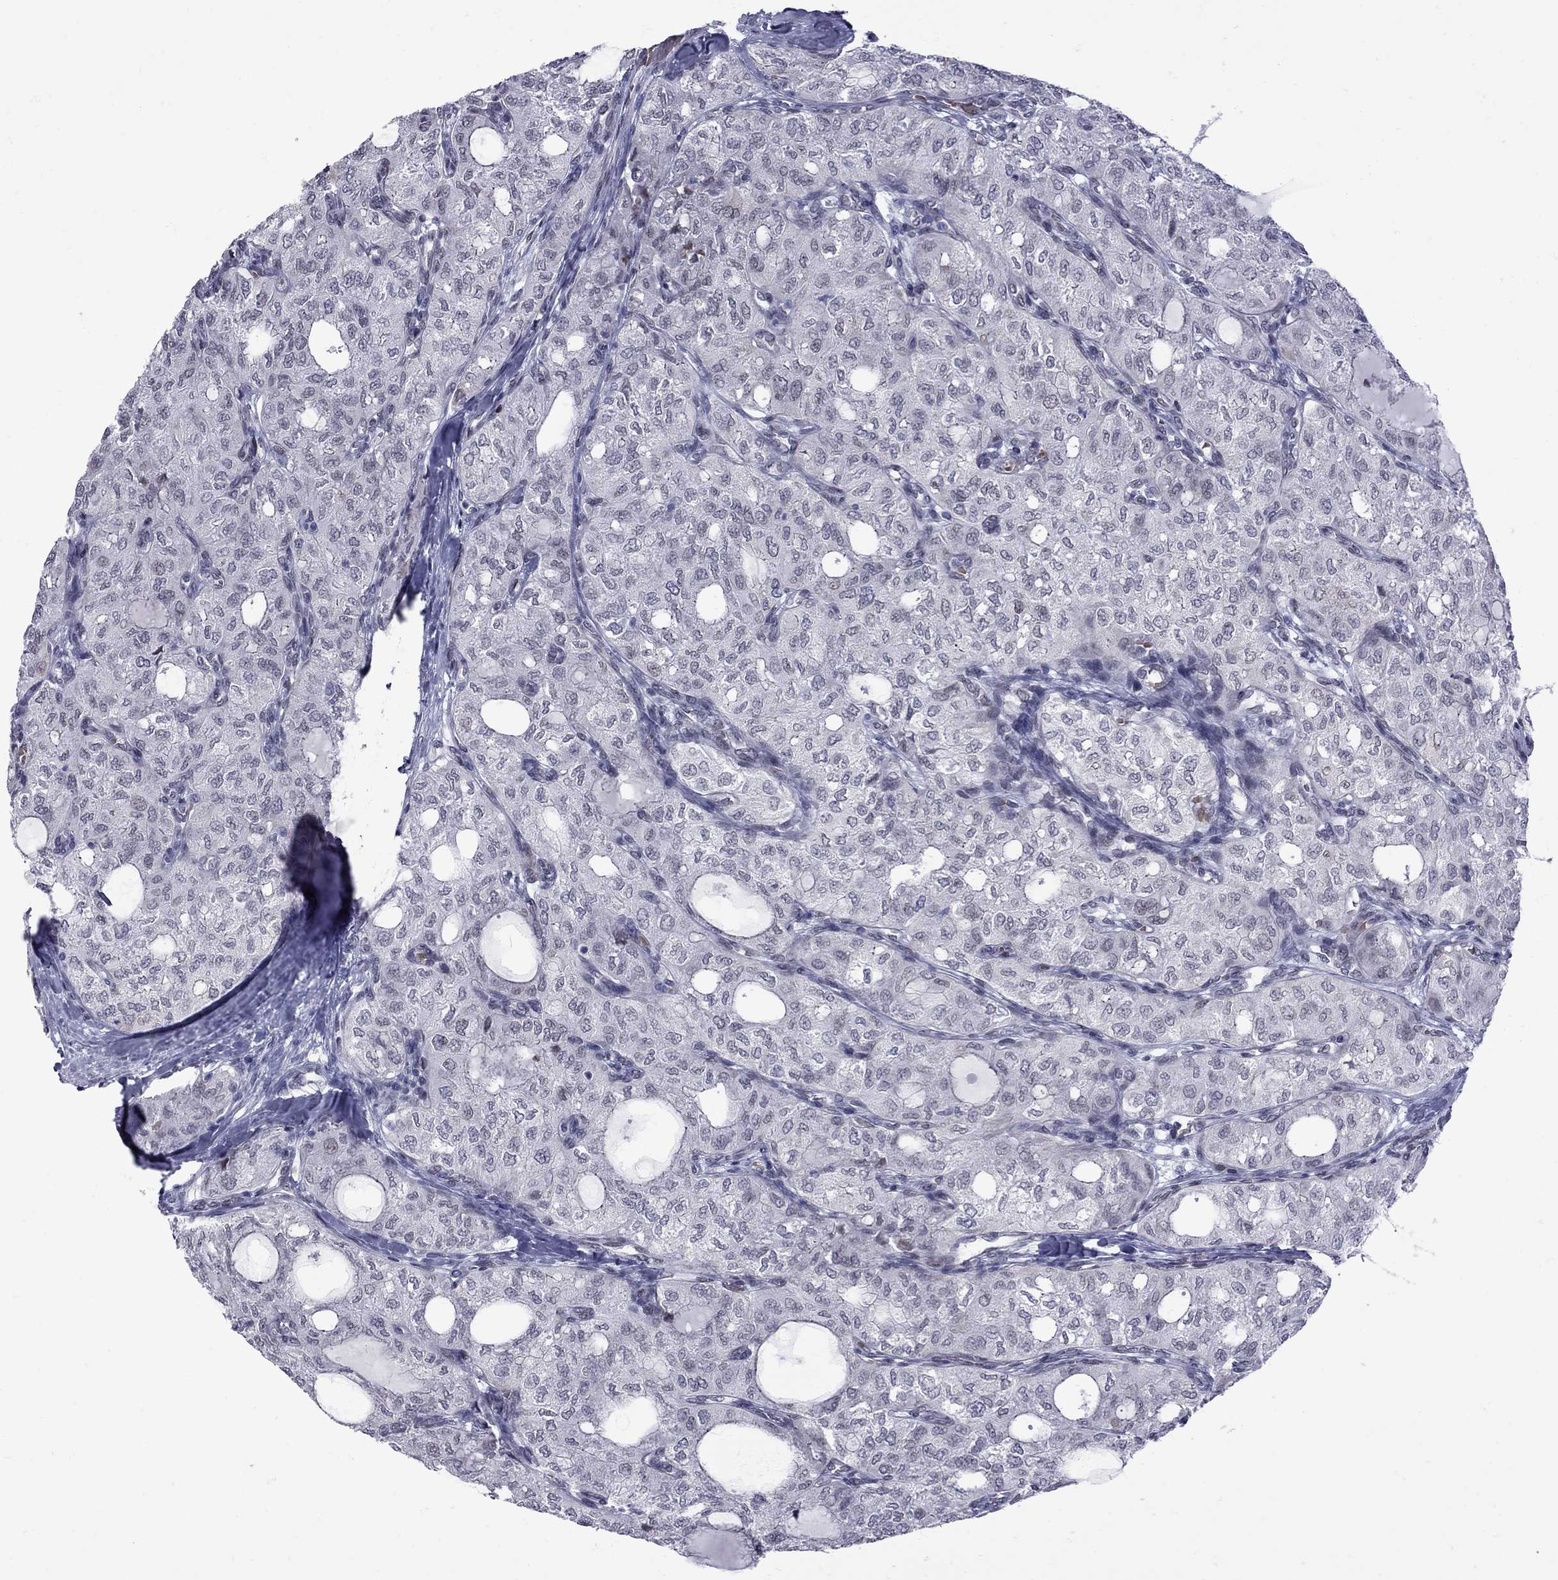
{"staining": {"intensity": "negative", "quantity": "none", "location": "none"}, "tissue": "thyroid cancer", "cell_type": "Tumor cells", "image_type": "cancer", "snomed": [{"axis": "morphology", "description": "Follicular adenoma carcinoma, NOS"}, {"axis": "topography", "description": "Thyroid gland"}], "caption": "Thyroid cancer (follicular adenoma carcinoma) was stained to show a protein in brown. There is no significant staining in tumor cells.", "gene": "CLTCL1", "patient": {"sex": "male", "age": 75}}